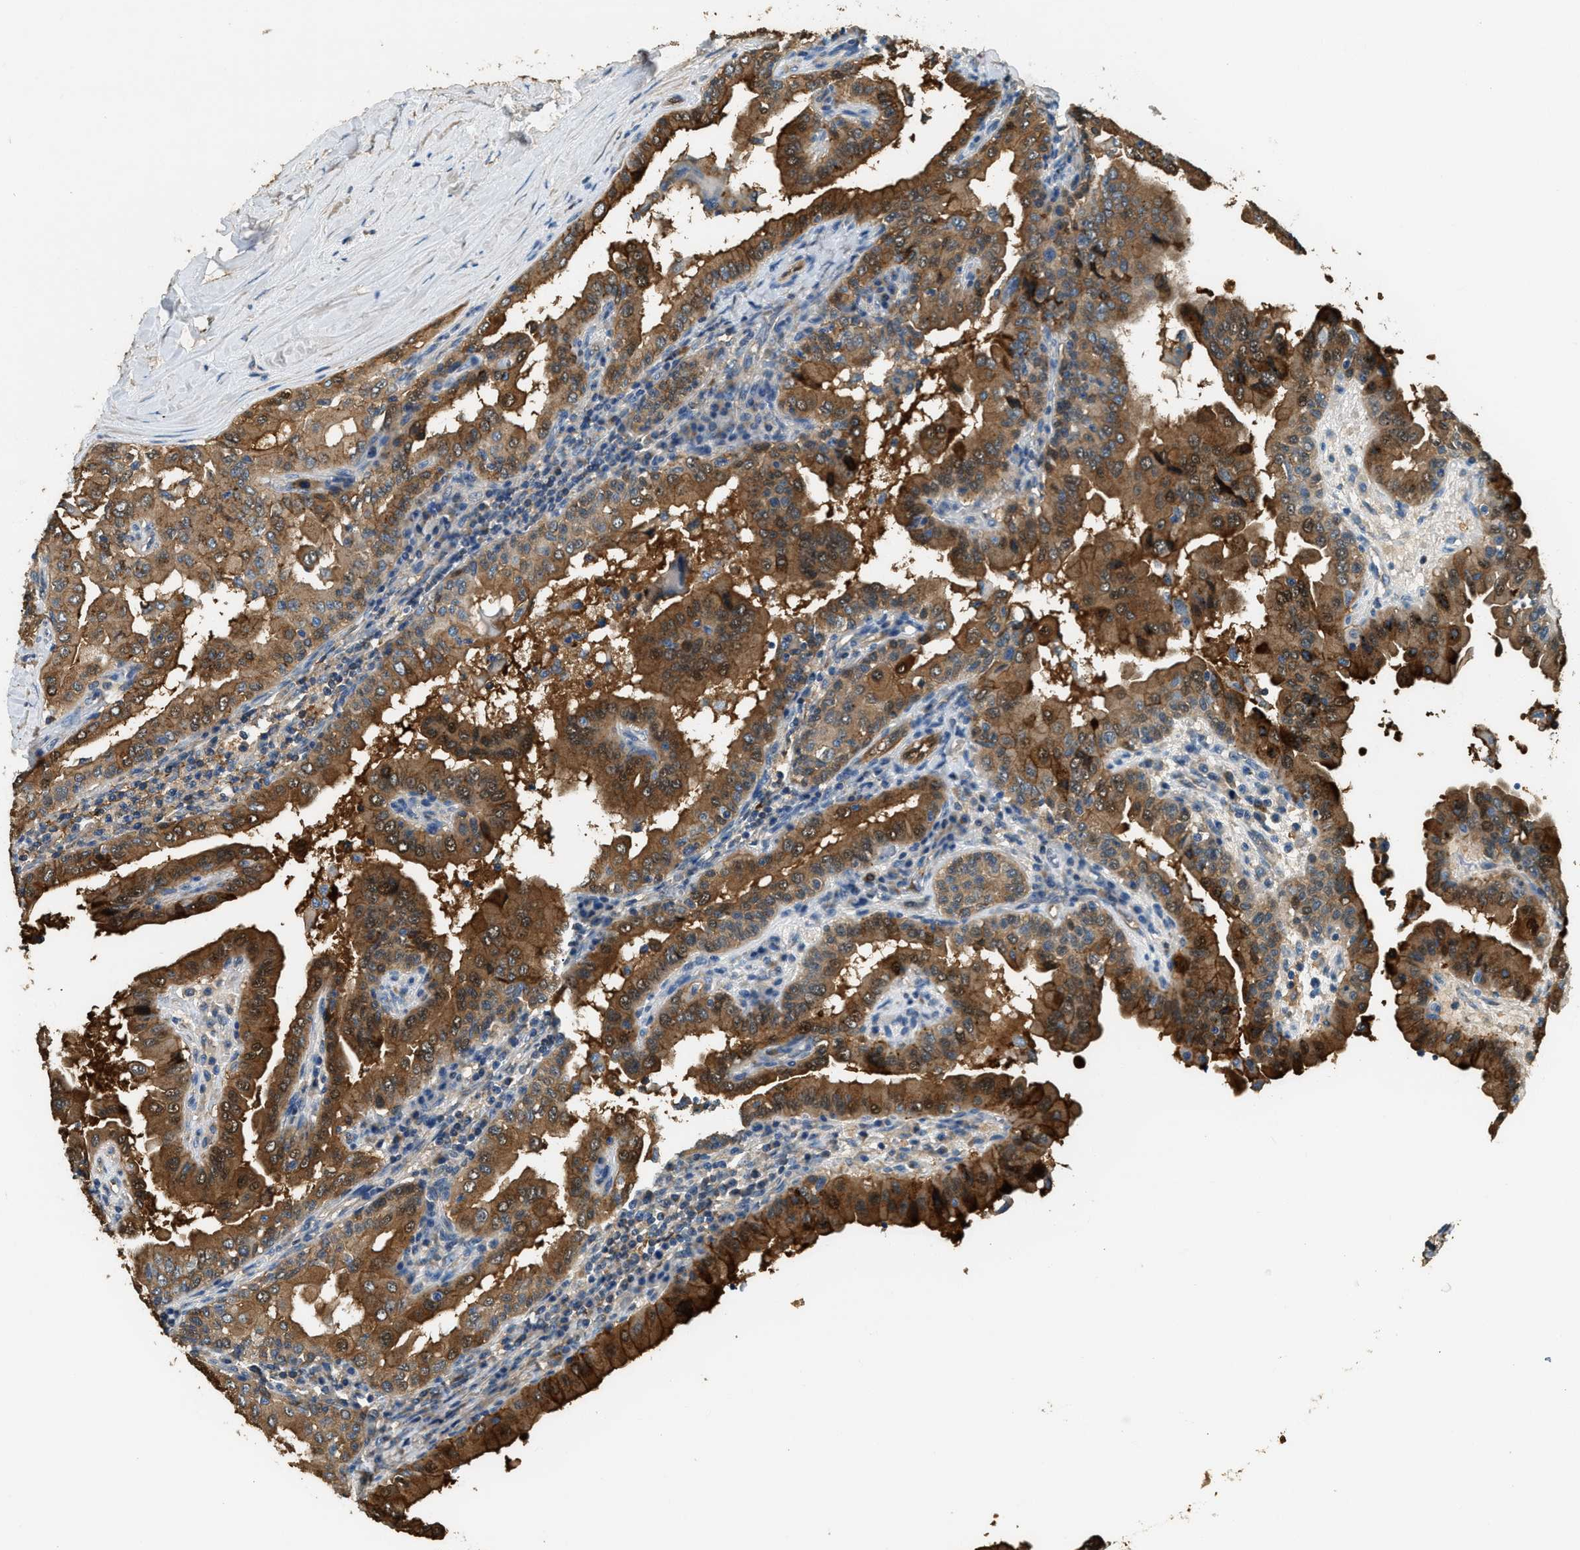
{"staining": {"intensity": "strong", "quantity": ">75%", "location": "cytoplasmic/membranous,nuclear"}, "tissue": "thyroid cancer", "cell_type": "Tumor cells", "image_type": "cancer", "snomed": [{"axis": "morphology", "description": "Papillary adenocarcinoma, NOS"}, {"axis": "topography", "description": "Thyroid gland"}], "caption": "About >75% of tumor cells in papillary adenocarcinoma (thyroid) demonstrate strong cytoplasmic/membranous and nuclear protein staining as visualized by brown immunohistochemical staining.", "gene": "ANXA3", "patient": {"sex": "male", "age": 33}}